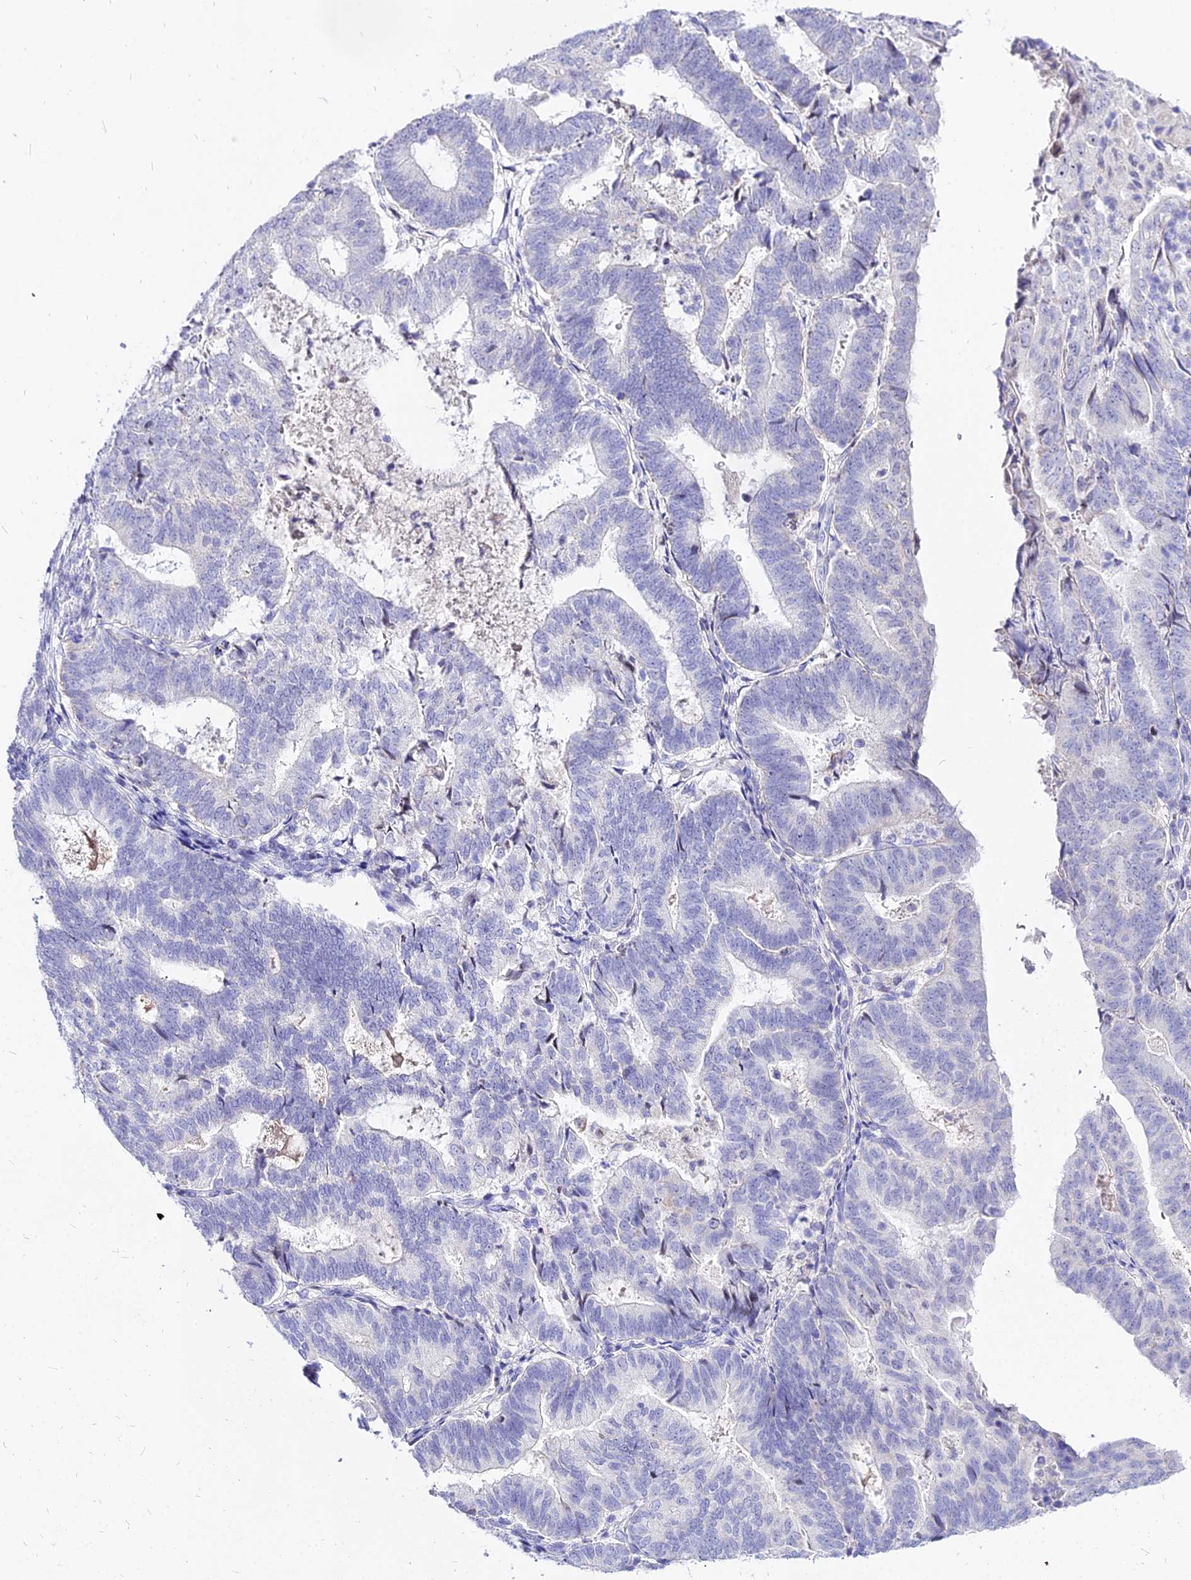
{"staining": {"intensity": "negative", "quantity": "none", "location": "none"}, "tissue": "endometrial cancer", "cell_type": "Tumor cells", "image_type": "cancer", "snomed": [{"axis": "morphology", "description": "Adenocarcinoma, NOS"}, {"axis": "topography", "description": "Endometrium"}], "caption": "This is an immunohistochemistry (IHC) micrograph of endometrial adenocarcinoma. There is no staining in tumor cells.", "gene": "CARD18", "patient": {"sex": "female", "age": 70}}